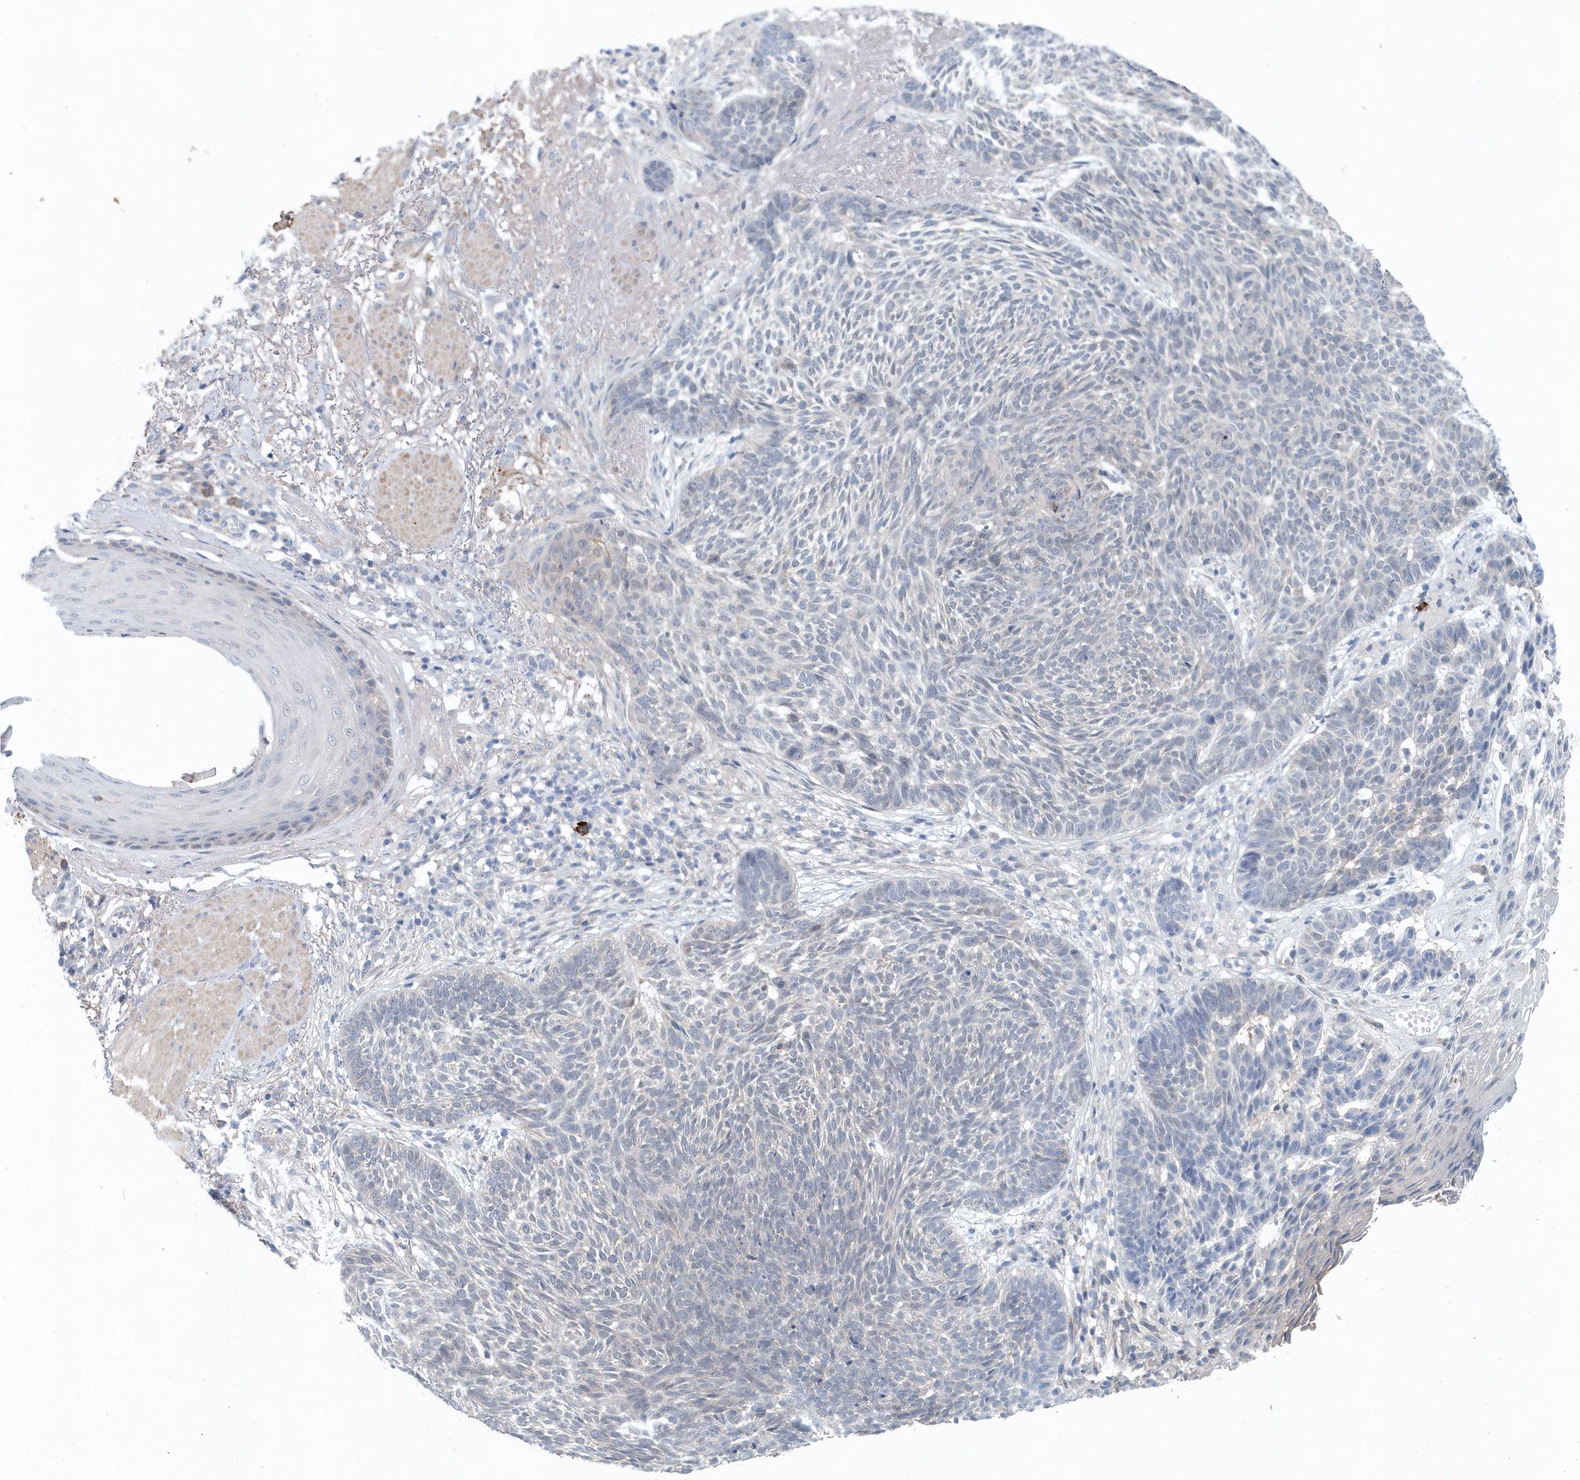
{"staining": {"intensity": "negative", "quantity": "none", "location": "none"}, "tissue": "skin cancer", "cell_type": "Tumor cells", "image_type": "cancer", "snomed": [{"axis": "morphology", "description": "Normal tissue, NOS"}, {"axis": "morphology", "description": "Basal cell carcinoma"}, {"axis": "topography", "description": "Skin"}], "caption": "Protein analysis of skin basal cell carcinoma displays no significant expression in tumor cells.", "gene": "PFN2", "patient": {"sex": "male", "age": 64}}